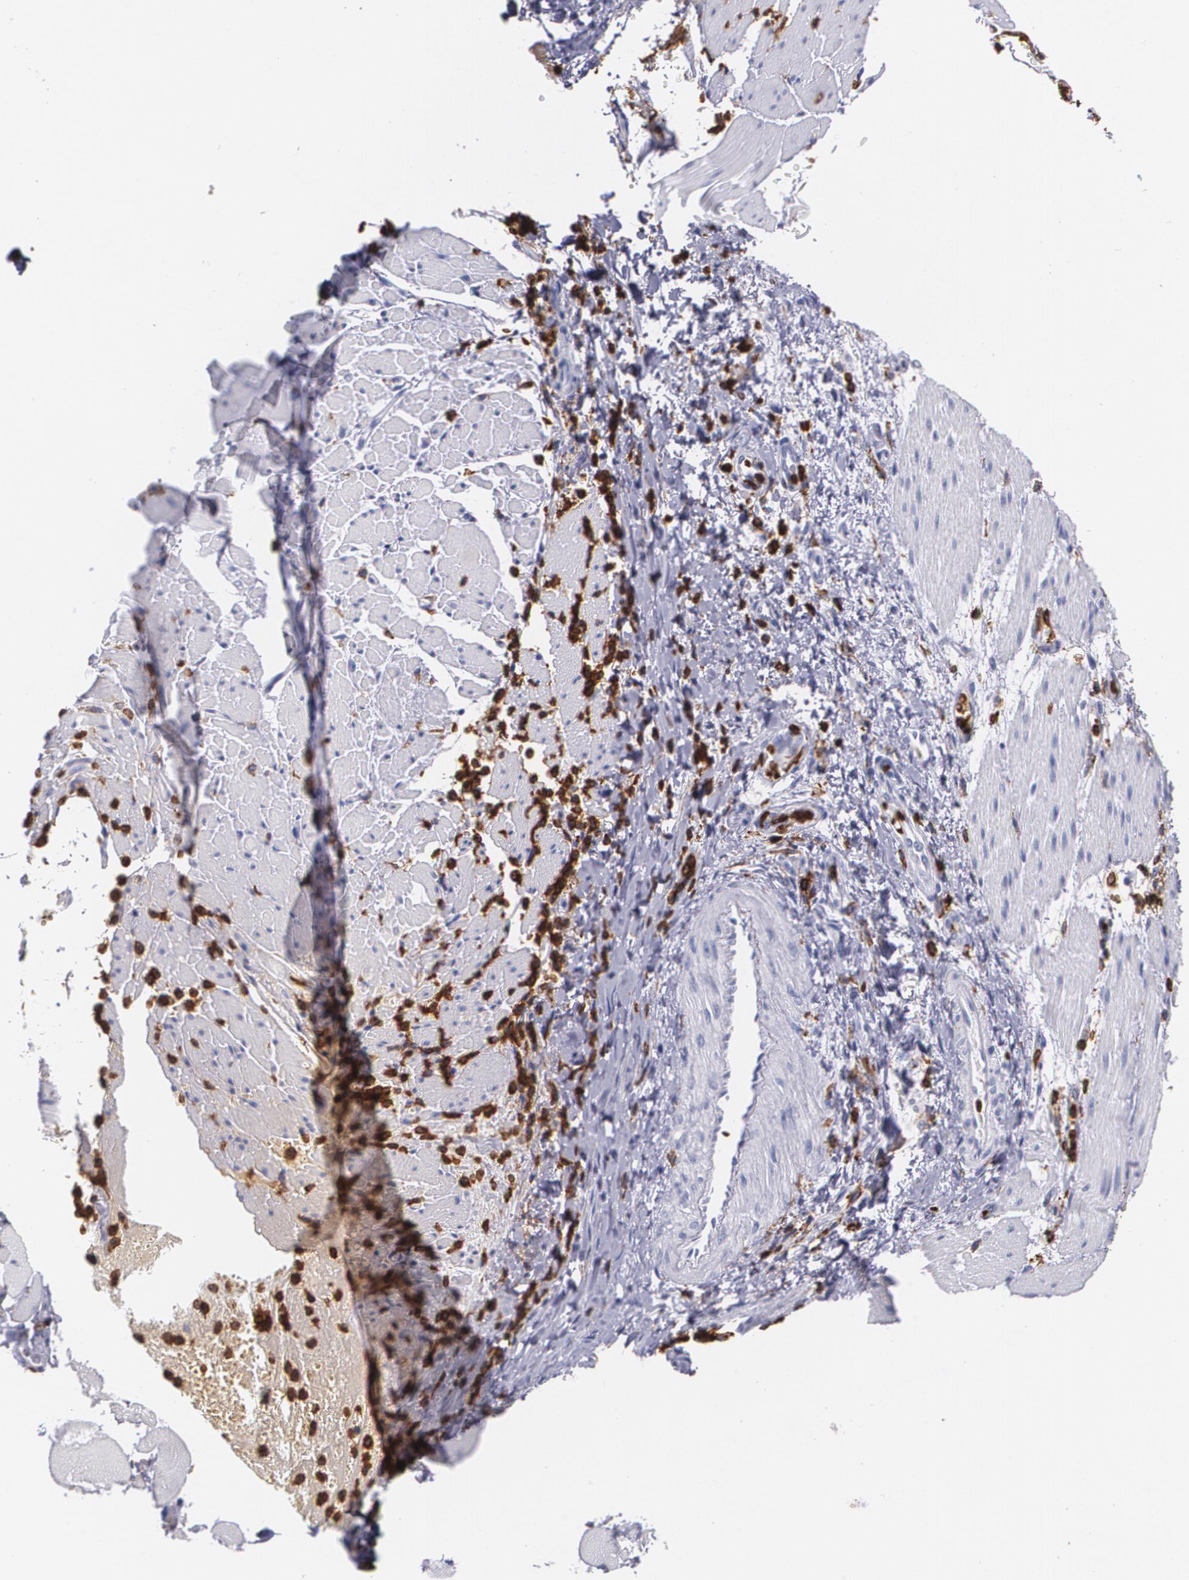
{"staining": {"intensity": "negative", "quantity": "none", "location": "none"}, "tissue": "esophagus", "cell_type": "Squamous epithelial cells", "image_type": "normal", "snomed": [{"axis": "morphology", "description": "Normal tissue, NOS"}, {"axis": "topography", "description": "Esophagus"}], "caption": "Image shows no significant protein positivity in squamous epithelial cells of benign esophagus. (DAB immunohistochemistry, high magnification).", "gene": "PTPRC", "patient": {"sex": "female", "age": 61}}